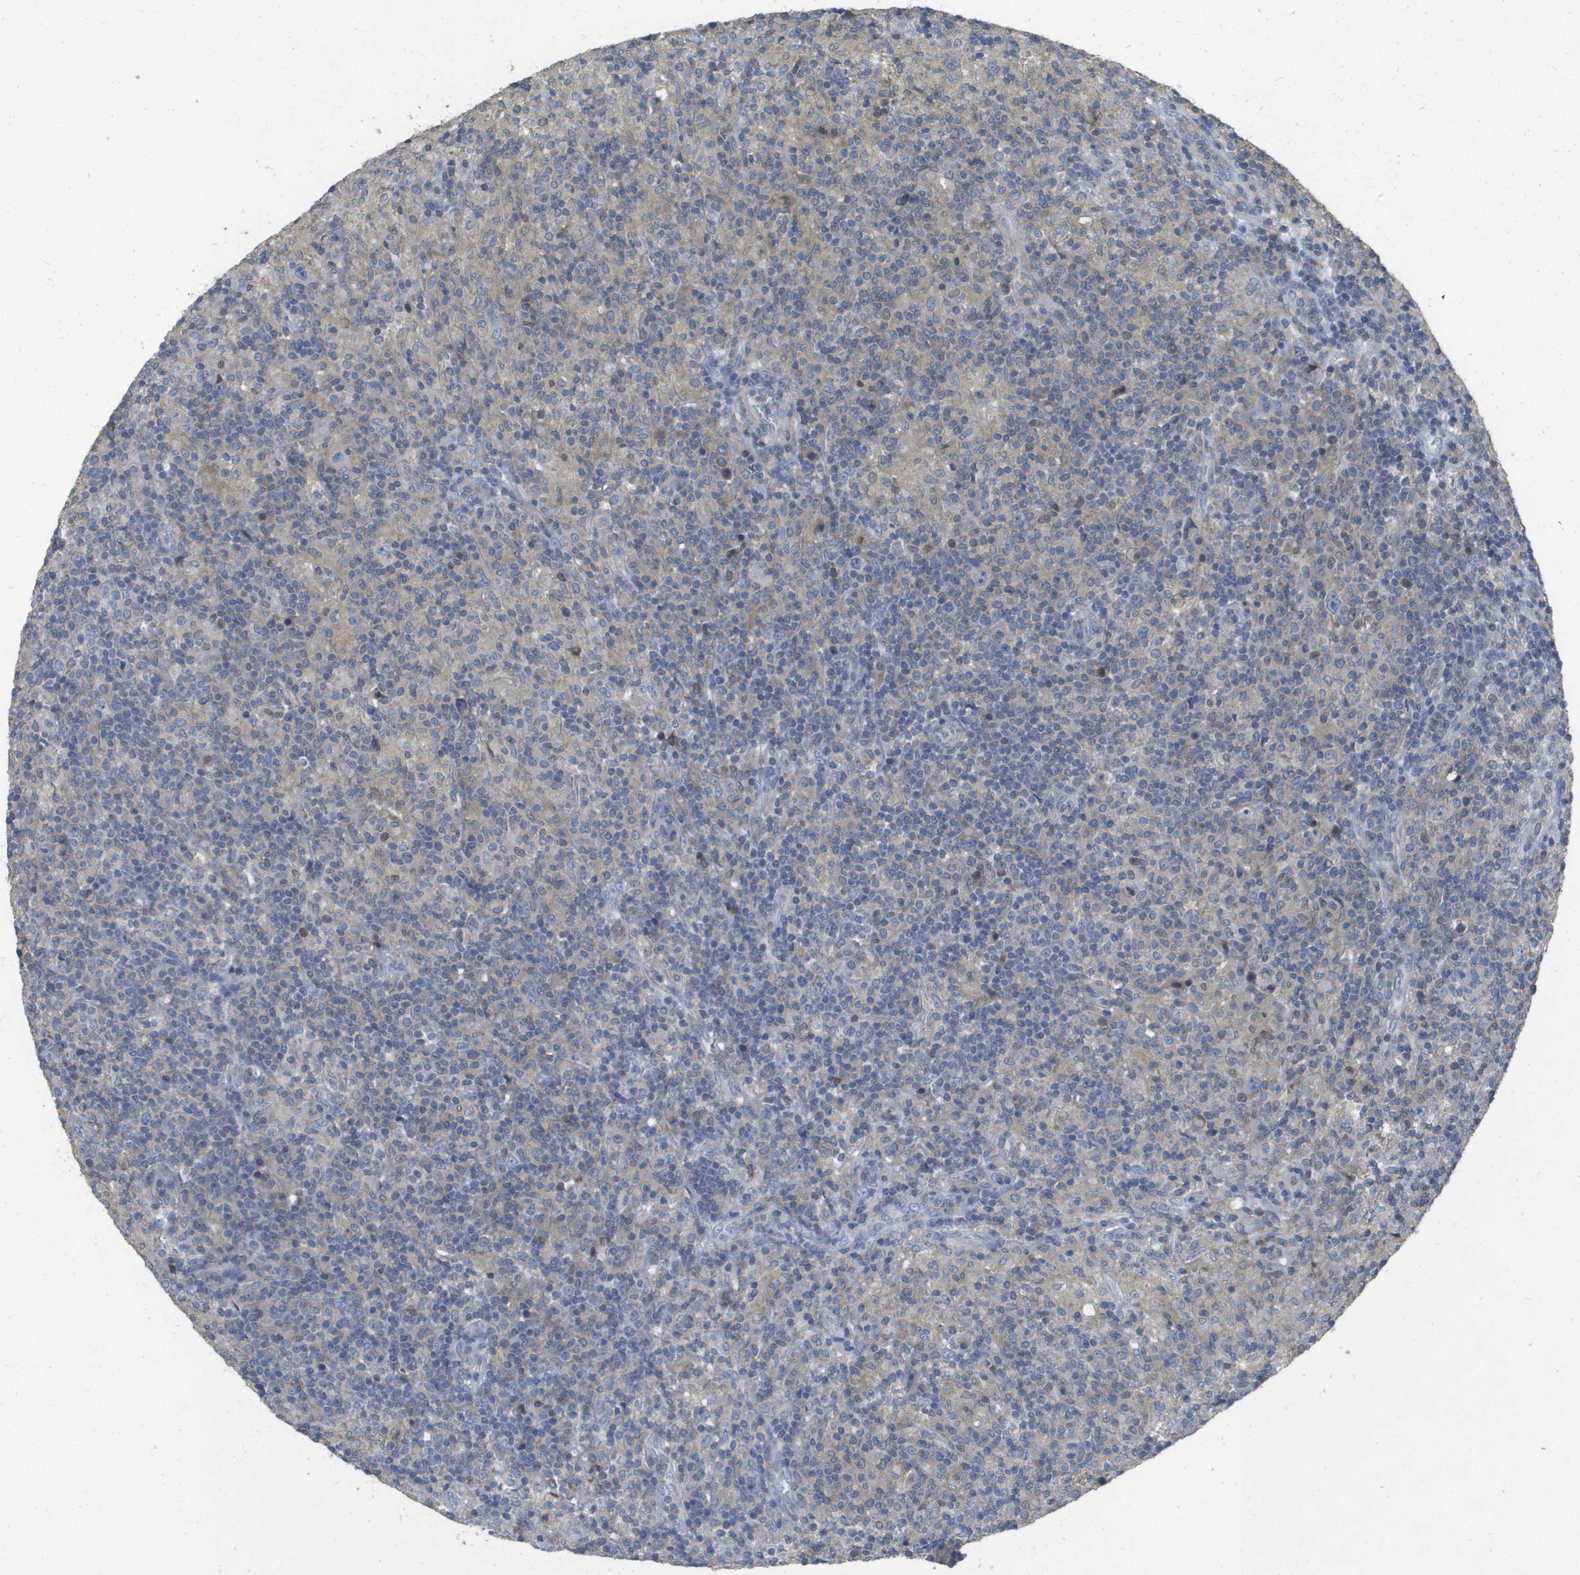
{"staining": {"intensity": "weak", "quantity": ">75%", "location": "cytoplasmic/membranous"}, "tissue": "lymphoma", "cell_type": "Tumor cells", "image_type": "cancer", "snomed": [{"axis": "morphology", "description": "Hodgkin's disease, NOS"}, {"axis": "topography", "description": "Lymph node"}], "caption": "A brown stain highlights weak cytoplasmic/membranous staining of a protein in human Hodgkin's disease tumor cells.", "gene": "CLCA4", "patient": {"sex": "male", "age": 70}}